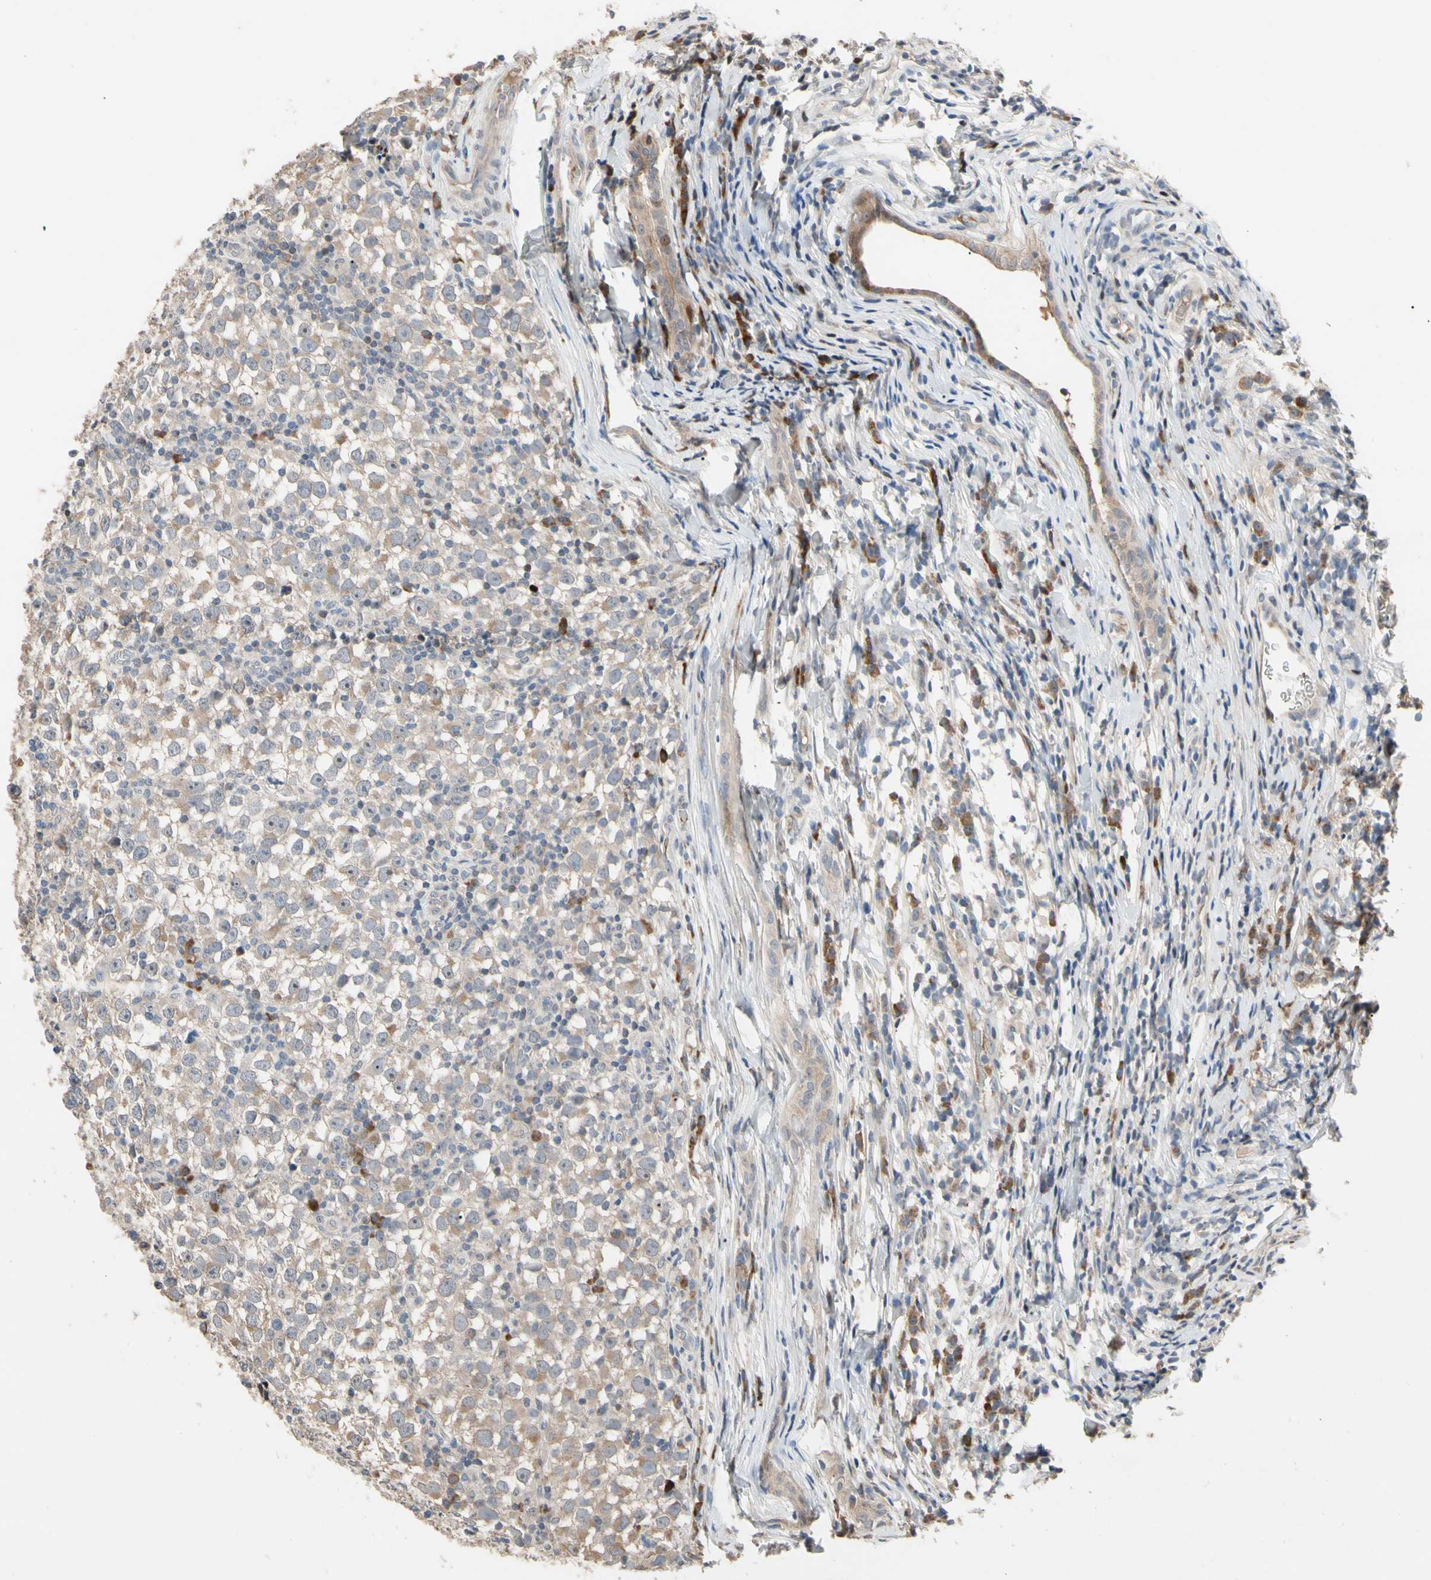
{"staining": {"intensity": "weak", "quantity": "25%-75%", "location": "cytoplasmic/membranous"}, "tissue": "testis cancer", "cell_type": "Tumor cells", "image_type": "cancer", "snomed": [{"axis": "morphology", "description": "Seminoma, NOS"}, {"axis": "topography", "description": "Testis"}], "caption": "Testis seminoma stained with a brown dye demonstrates weak cytoplasmic/membranous positive expression in approximately 25%-75% of tumor cells.", "gene": "HMGCR", "patient": {"sex": "male", "age": 65}}